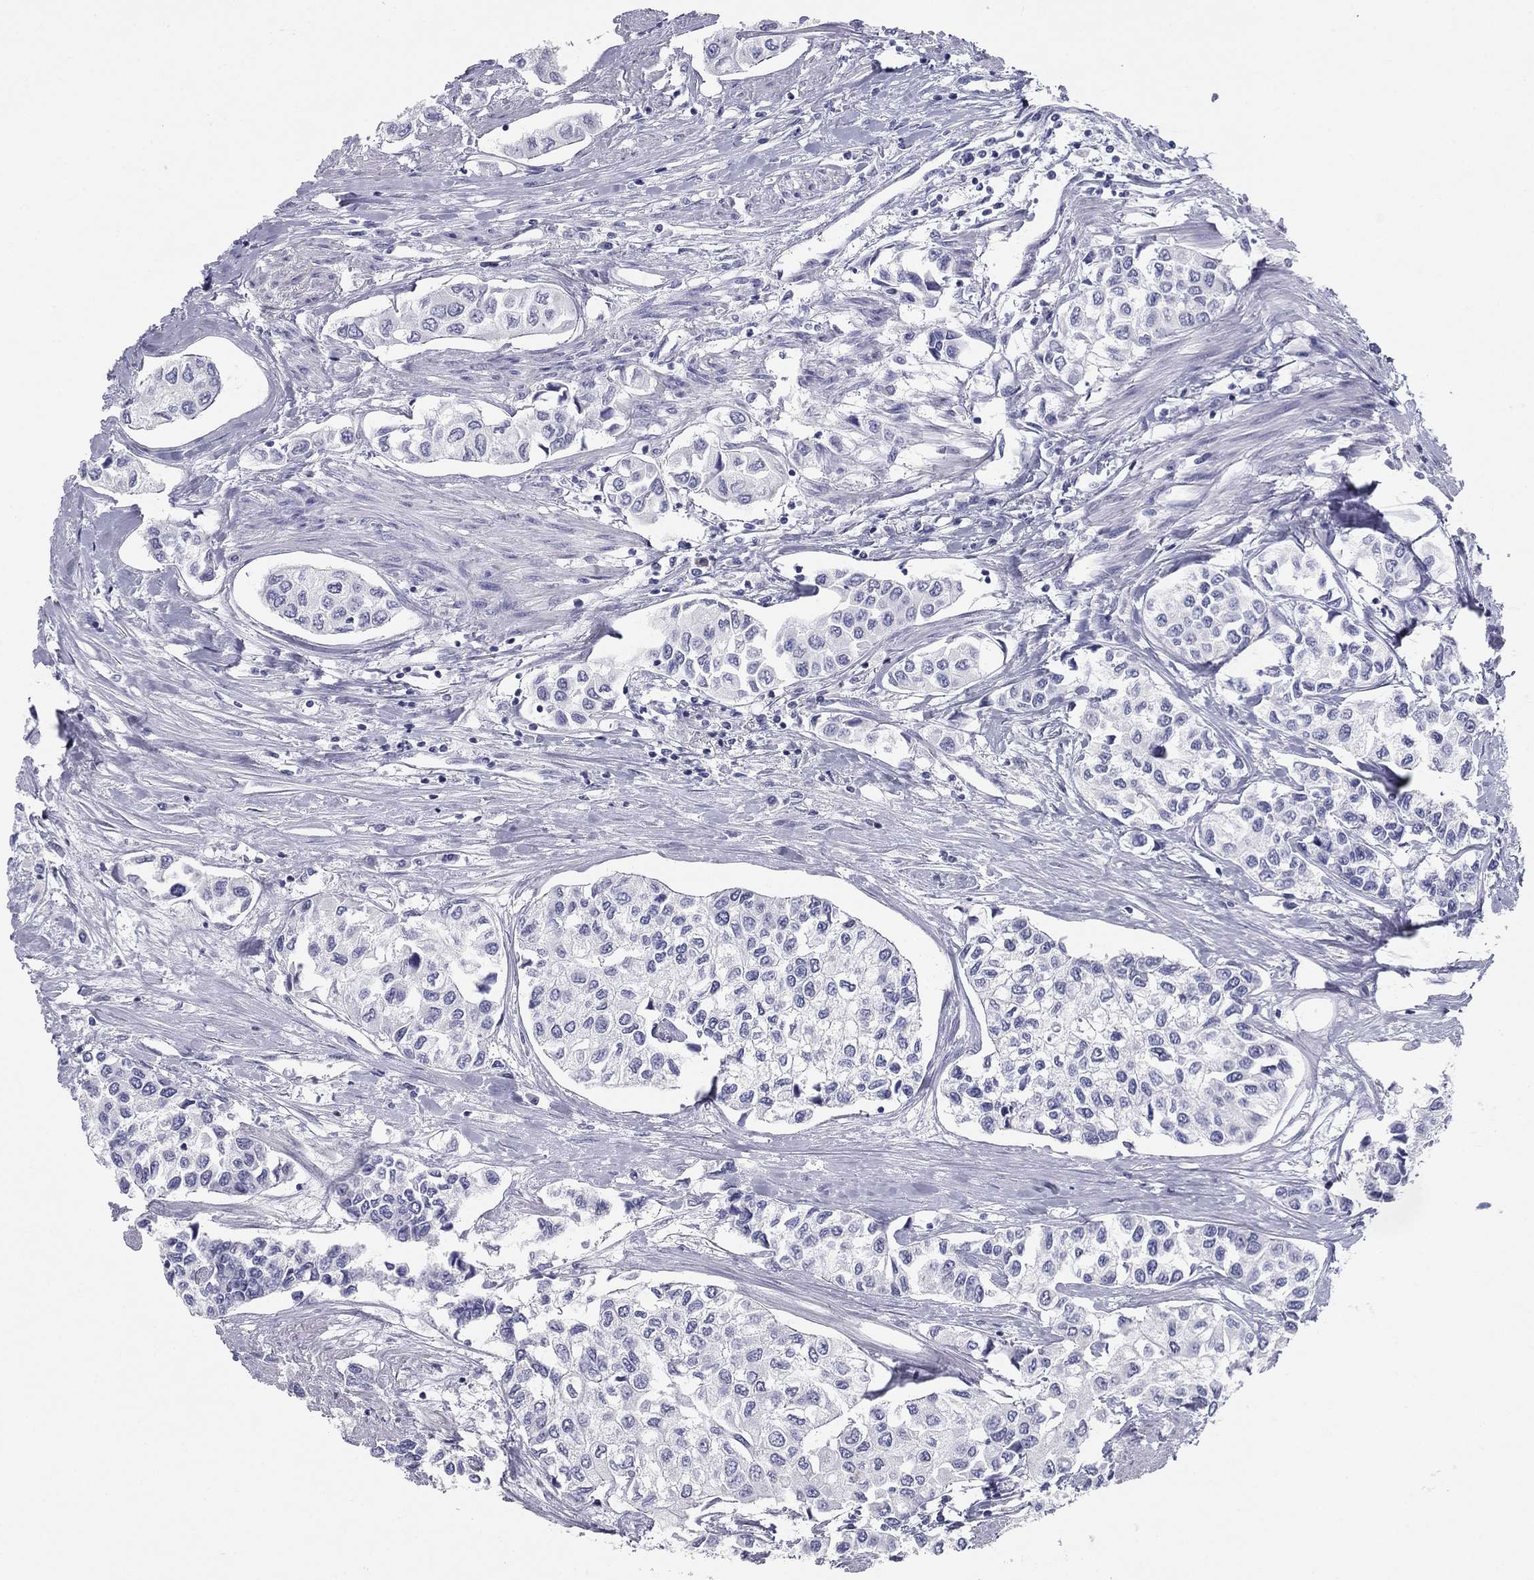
{"staining": {"intensity": "negative", "quantity": "none", "location": "none"}, "tissue": "urothelial cancer", "cell_type": "Tumor cells", "image_type": "cancer", "snomed": [{"axis": "morphology", "description": "Urothelial carcinoma, High grade"}, {"axis": "topography", "description": "Urinary bladder"}], "caption": "Urothelial cancer was stained to show a protein in brown. There is no significant positivity in tumor cells. The staining is performed using DAB brown chromogen with nuclei counter-stained in using hematoxylin.", "gene": "ZP2", "patient": {"sex": "male", "age": 73}}